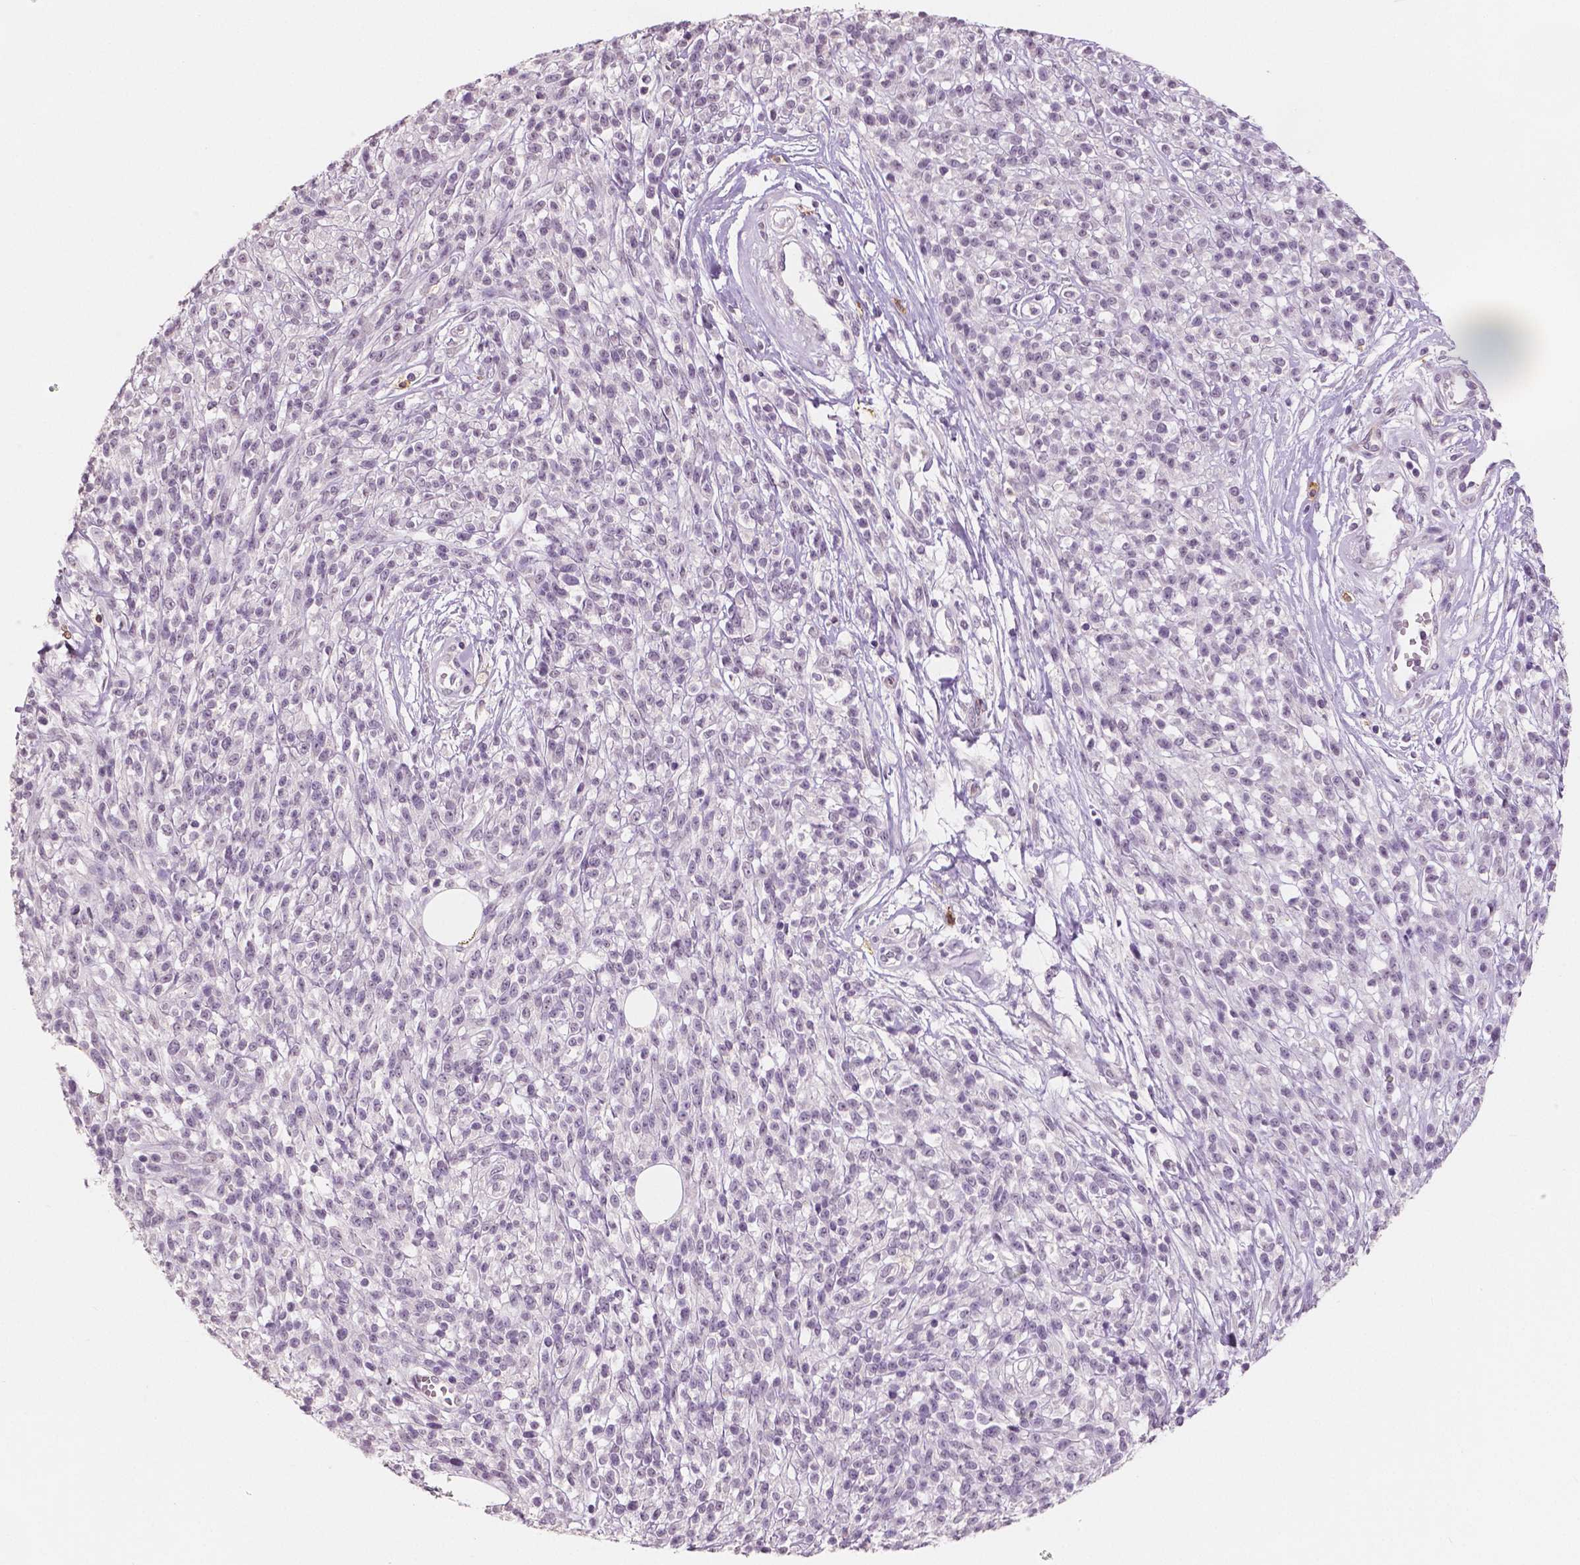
{"staining": {"intensity": "negative", "quantity": "none", "location": "none"}, "tissue": "melanoma", "cell_type": "Tumor cells", "image_type": "cancer", "snomed": [{"axis": "morphology", "description": "Malignant melanoma, NOS"}, {"axis": "topography", "description": "Skin"}, {"axis": "topography", "description": "Skin of trunk"}], "caption": "Melanoma was stained to show a protein in brown. There is no significant expression in tumor cells. (DAB immunohistochemistry (IHC) with hematoxylin counter stain).", "gene": "KIT", "patient": {"sex": "male", "age": 74}}